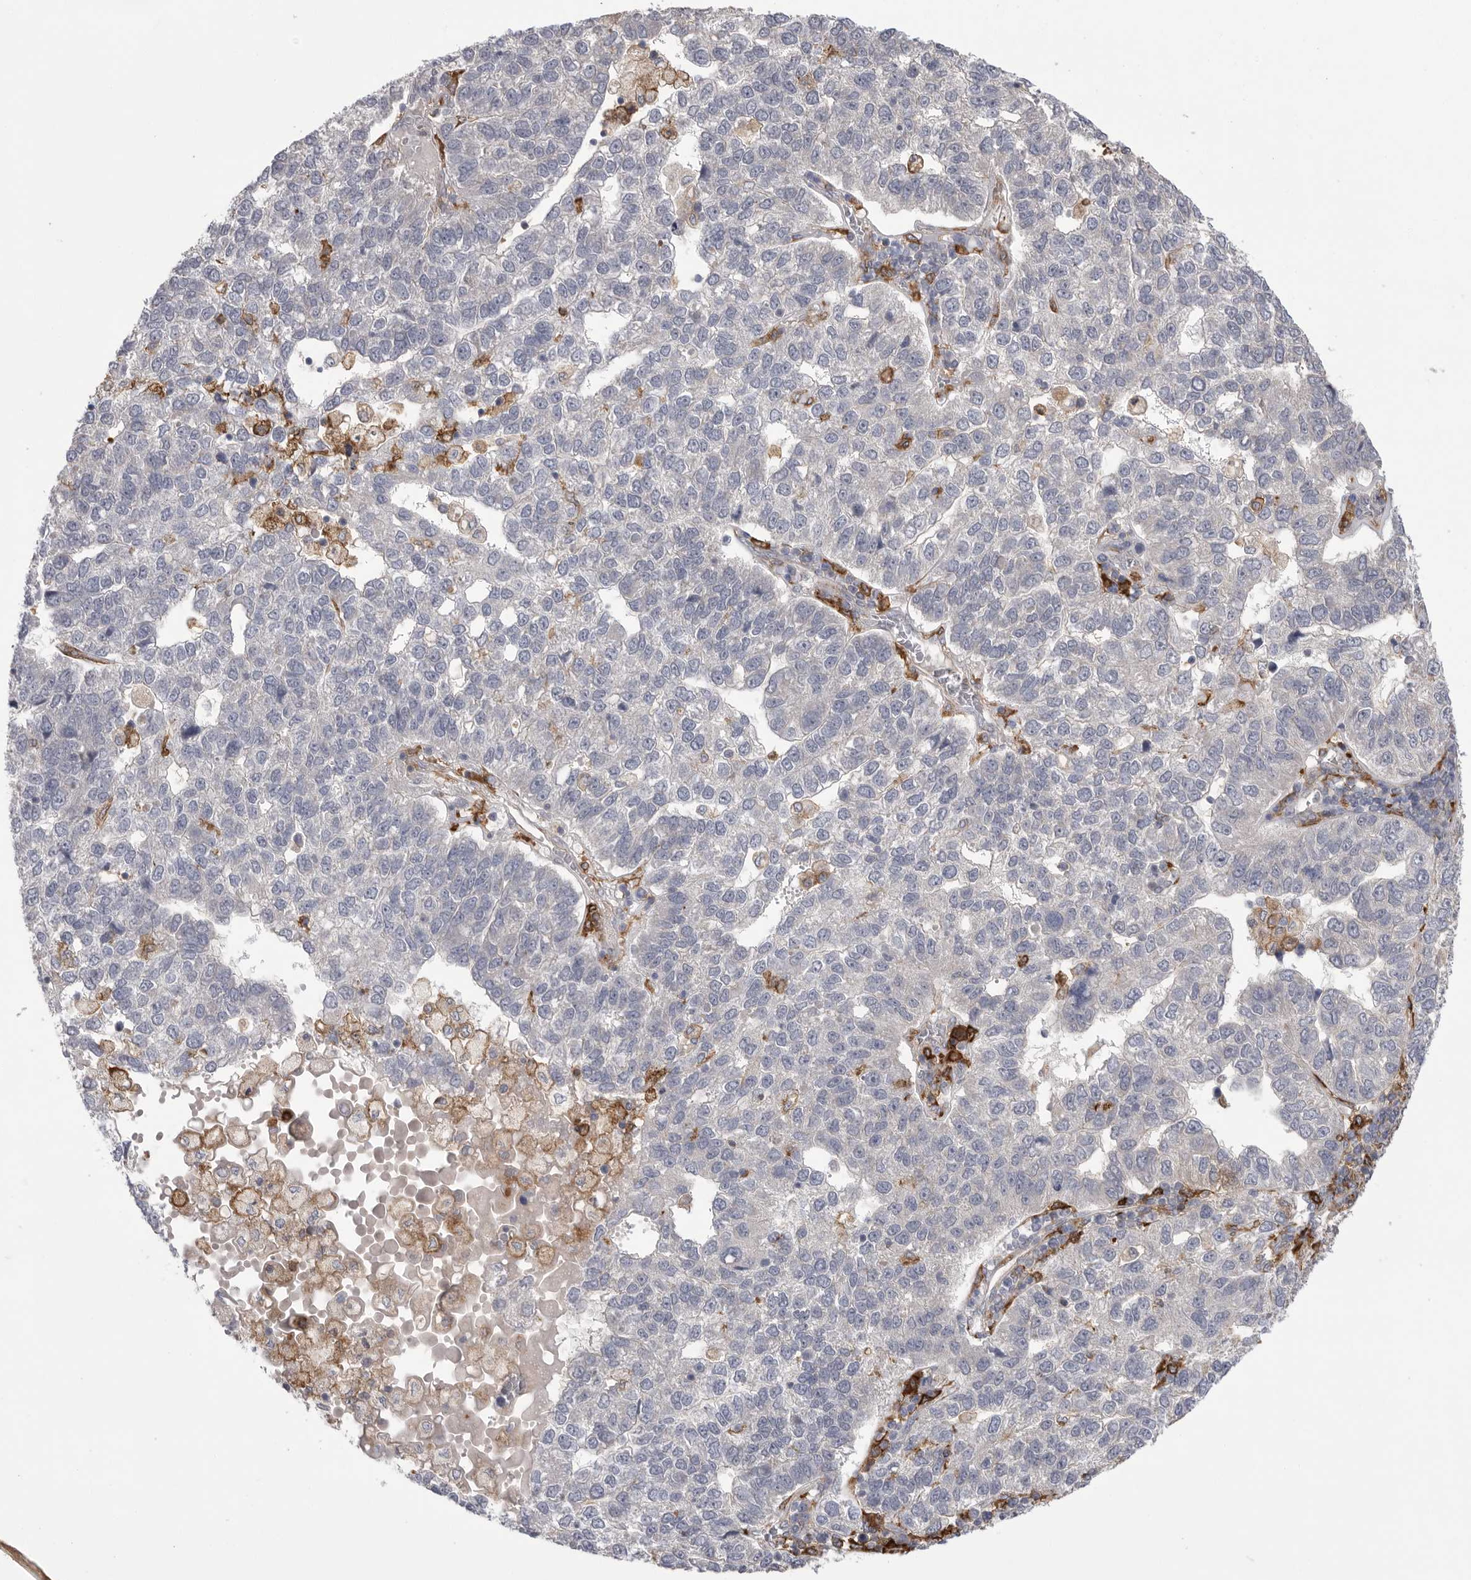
{"staining": {"intensity": "negative", "quantity": "none", "location": "none"}, "tissue": "pancreatic cancer", "cell_type": "Tumor cells", "image_type": "cancer", "snomed": [{"axis": "morphology", "description": "Adenocarcinoma, NOS"}, {"axis": "topography", "description": "Pancreas"}], "caption": "Tumor cells show no significant protein expression in pancreatic cancer.", "gene": "SIGLEC10", "patient": {"sex": "female", "age": 61}}